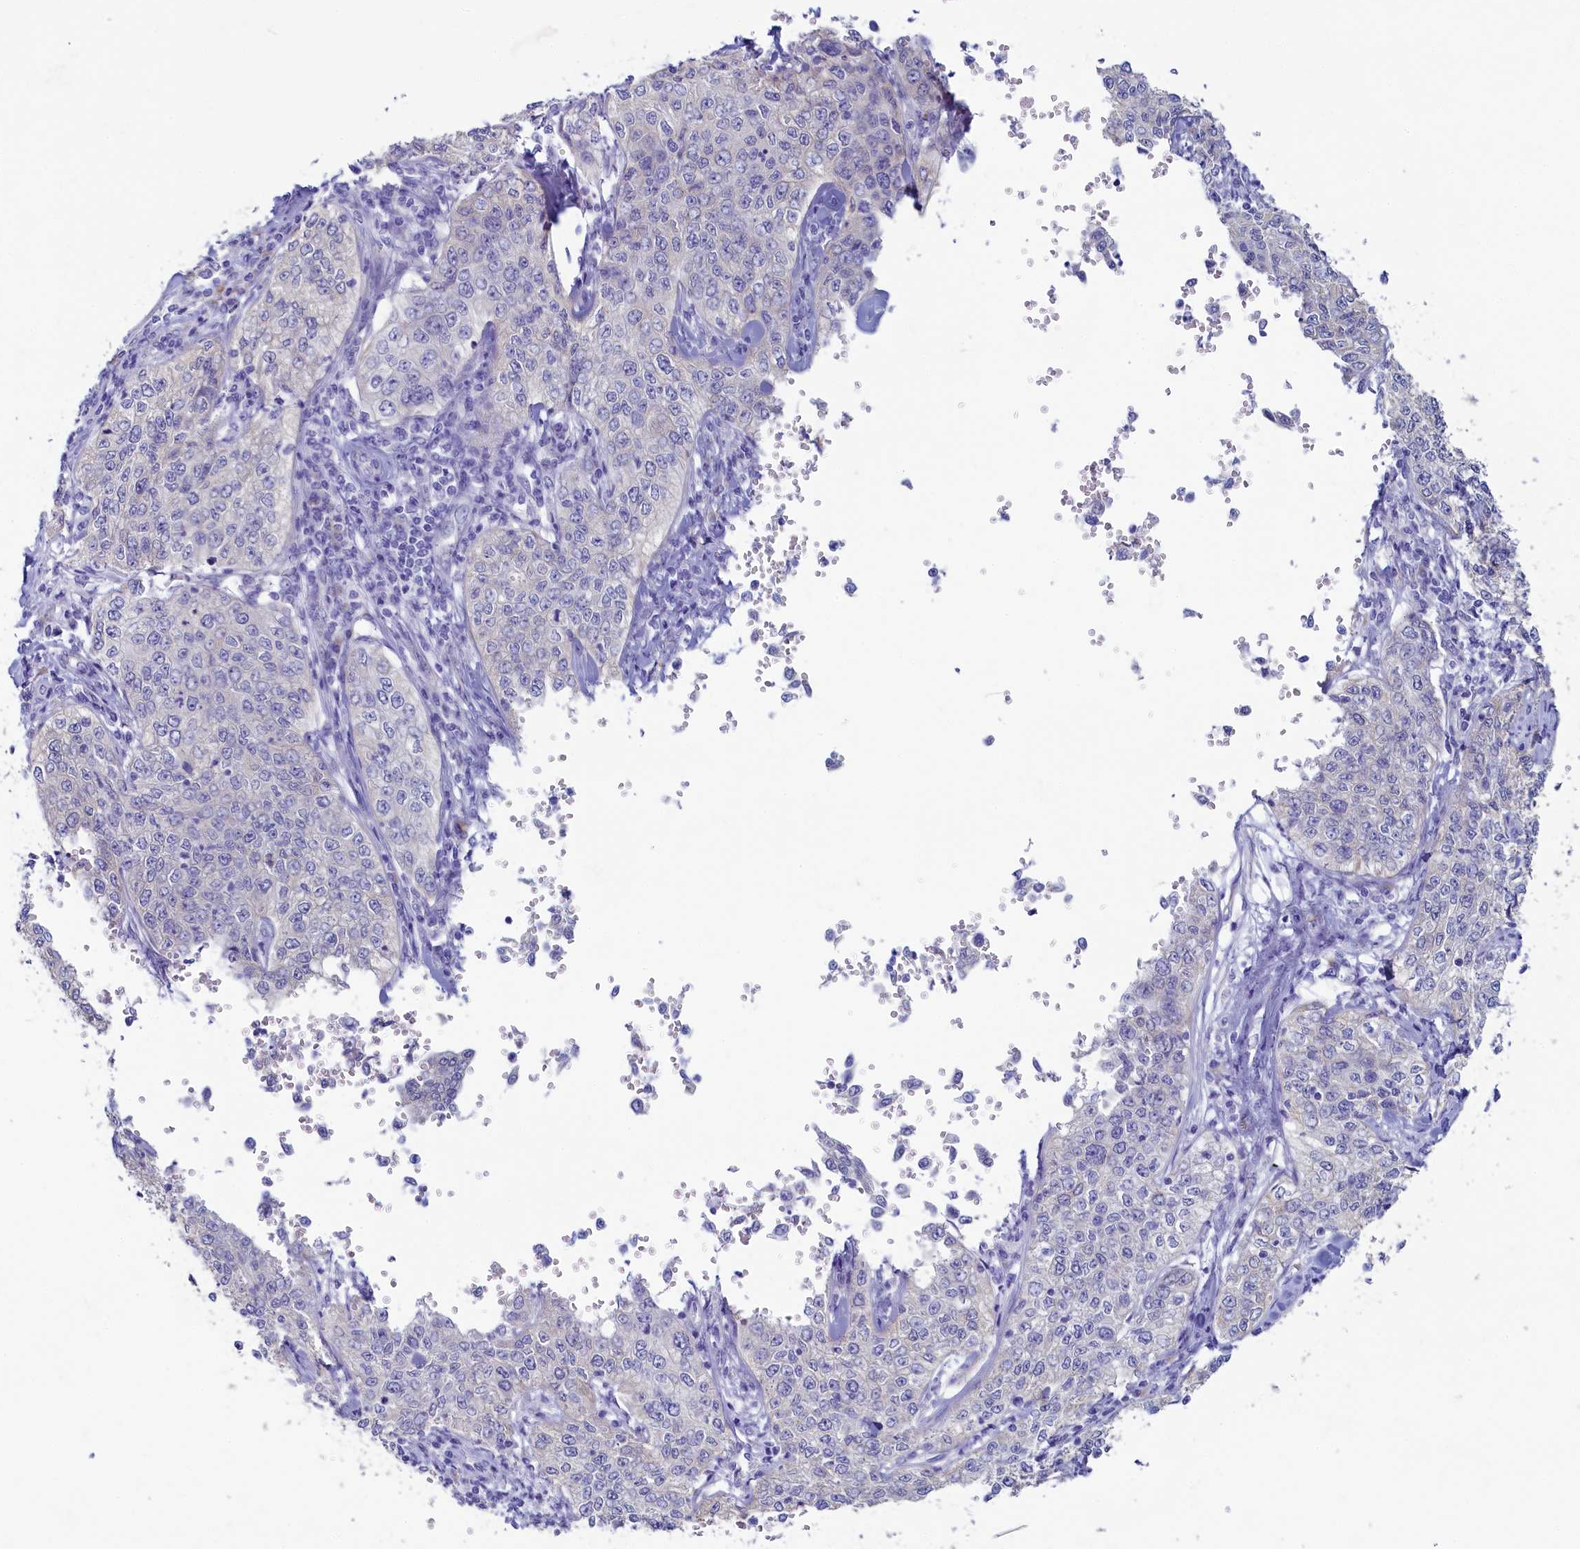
{"staining": {"intensity": "negative", "quantity": "none", "location": "none"}, "tissue": "cervical cancer", "cell_type": "Tumor cells", "image_type": "cancer", "snomed": [{"axis": "morphology", "description": "Squamous cell carcinoma, NOS"}, {"axis": "topography", "description": "Cervix"}], "caption": "Squamous cell carcinoma (cervical) was stained to show a protein in brown. There is no significant expression in tumor cells. (DAB immunohistochemistry visualized using brightfield microscopy, high magnification).", "gene": "SKA3", "patient": {"sex": "female", "age": 35}}